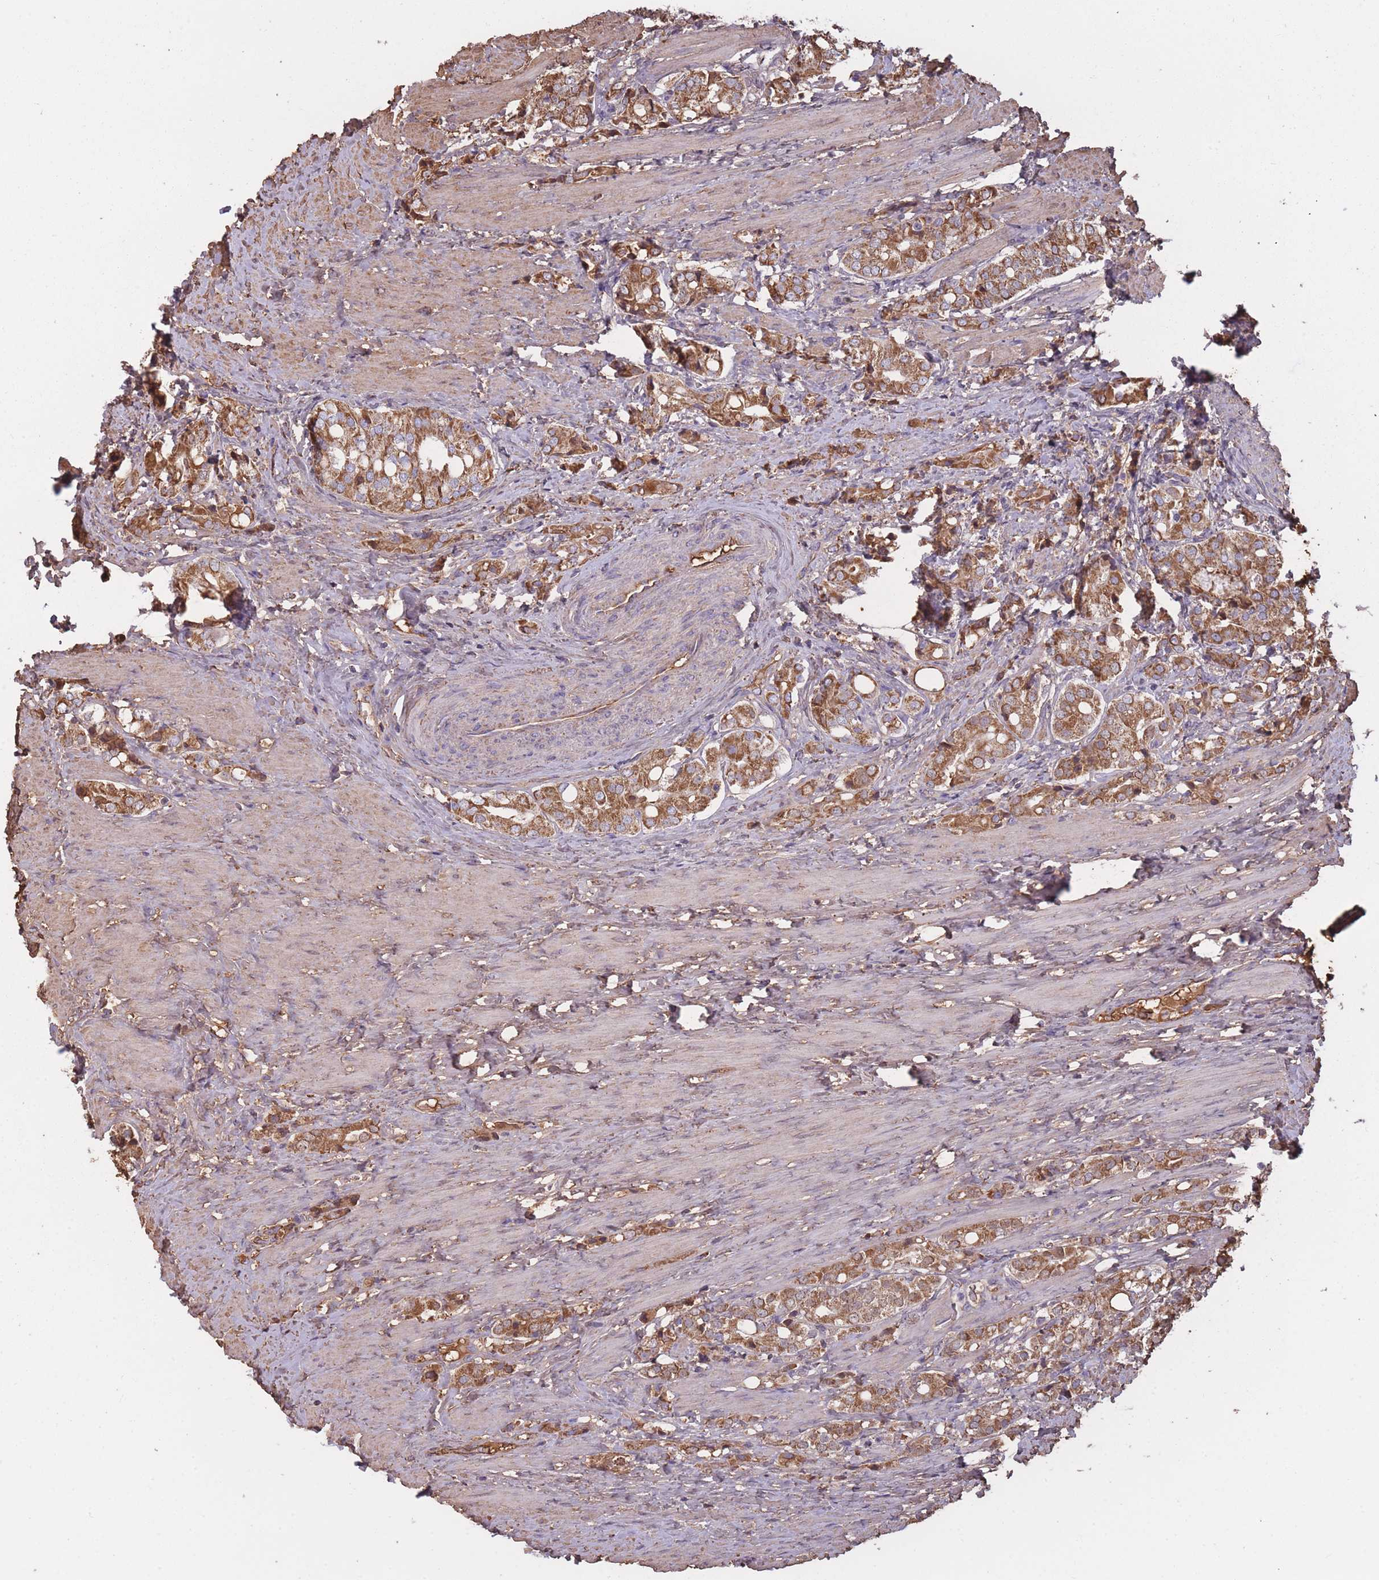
{"staining": {"intensity": "moderate", "quantity": ">75%", "location": "cytoplasmic/membranous"}, "tissue": "prostate cancer", "cell_type": "Tumor cells", "image_type": "cancer", "snomed": [{"axis": "morphology", "description": "Adenocarcinoma, High grade"}, {"axis": "topography", "description": "Prostate"}], "caption": "High-magnification brightfield microscopy of prostate cancer (high-grade adenocarcinoma) stained with DAB (3,3'-diaminobenzidine) (brown) and counterstained with hematoxylin (blue). tumor cells exhibit moderate cytoplasmic/membranous staining is seen in approximately>75% of cells.", "gene": "KAT2A", "patient": {"sex": "male", "age": 71}}